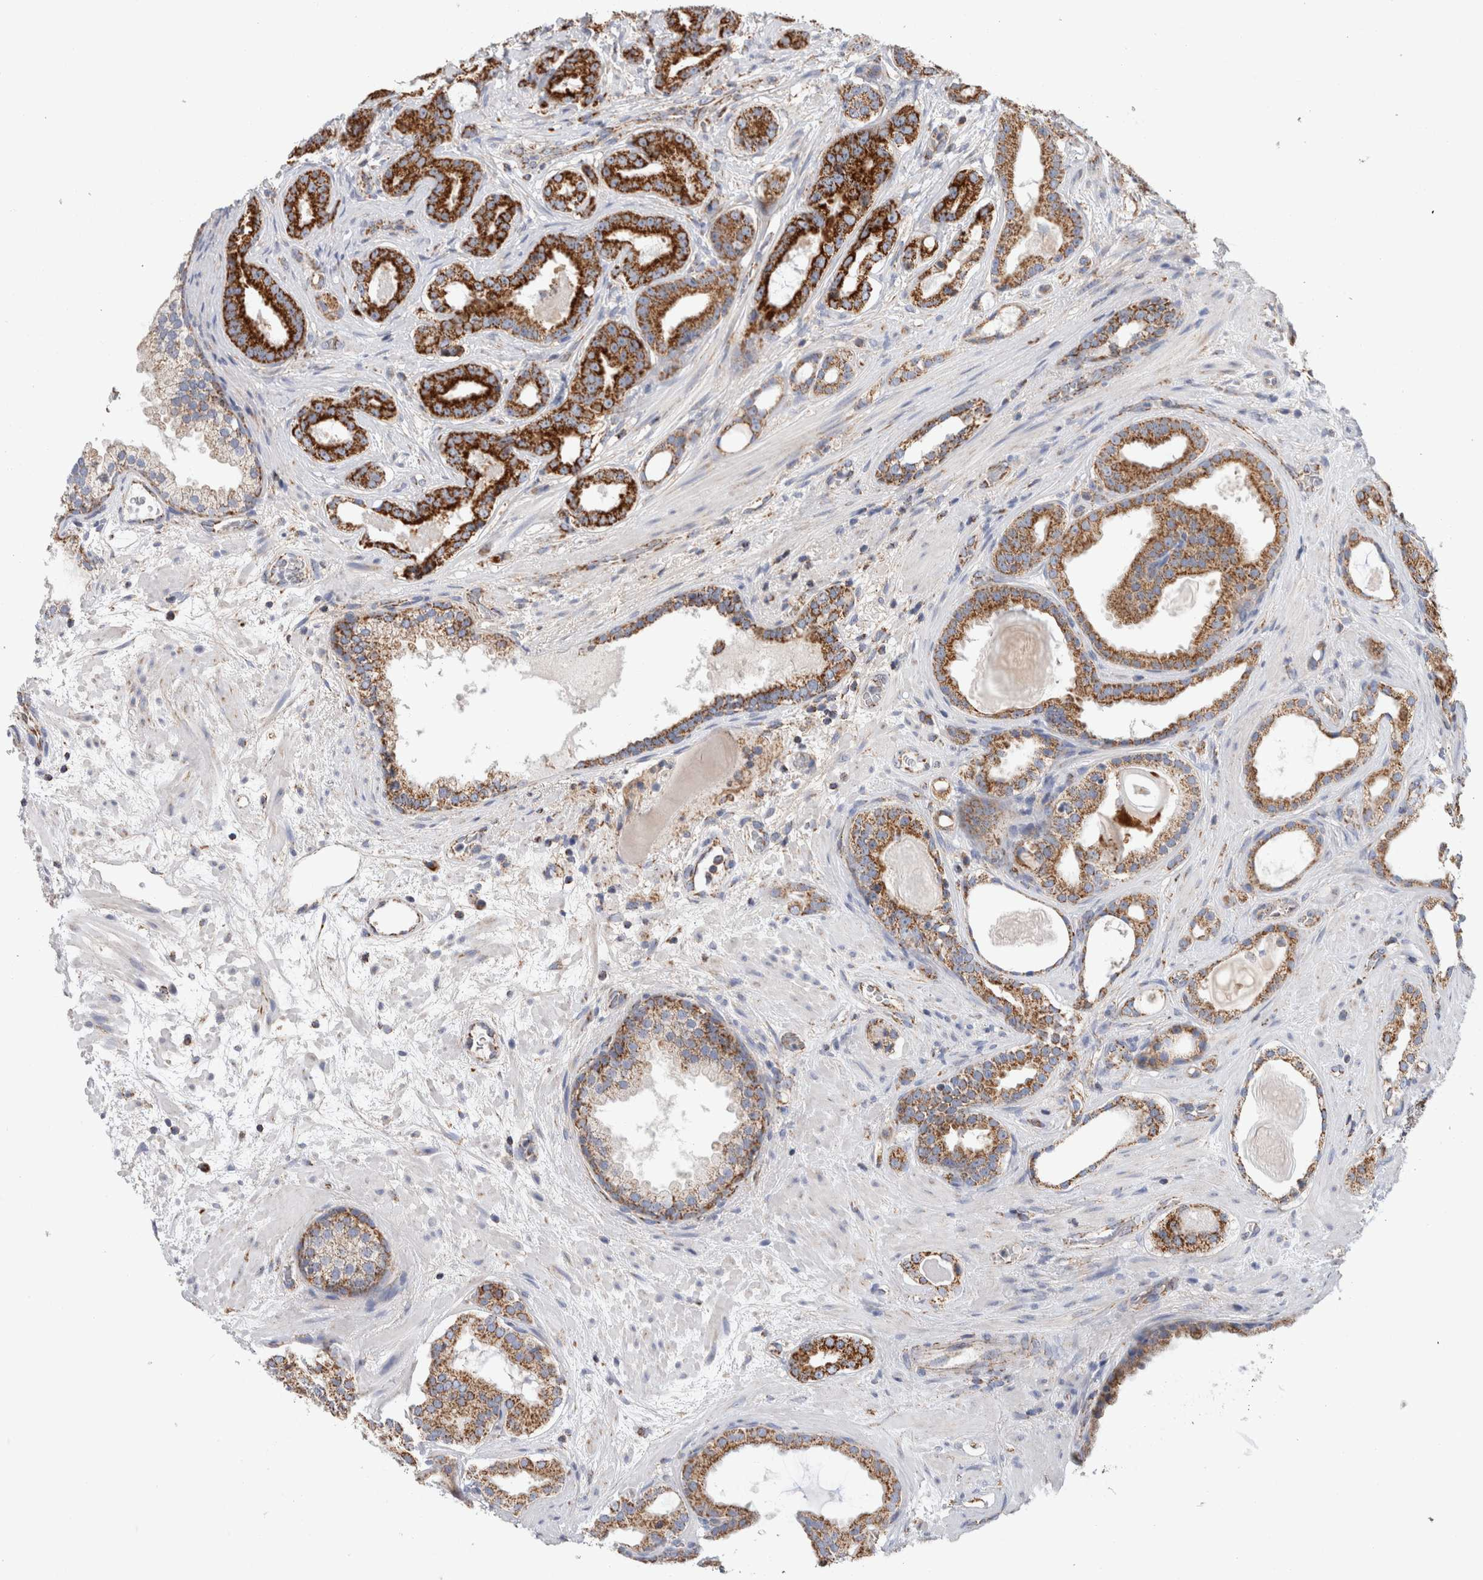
{"staining": {"intensity": "strong", "quantity": ">75%", "location": "cytoplasmic/membranous"}, "tissue": "prostate cancer", "cell_type": "Tumor cells", "image_type": "cancer", "snomed": [{"axis": "morphology", "description": "Adenocarcinoma, High grade"}, {"axis": "topography", "description": "Prostate"}], "caption": "Immunohistochemical staining of prostate cancer (high-grade adenocarcinoma) exhibits high levels of strong cytoplasmic/membranous protein positivity in about >75% of tumor cells.", "gene": "IARS2", "patient": {"sex": "male", "age": 60}}